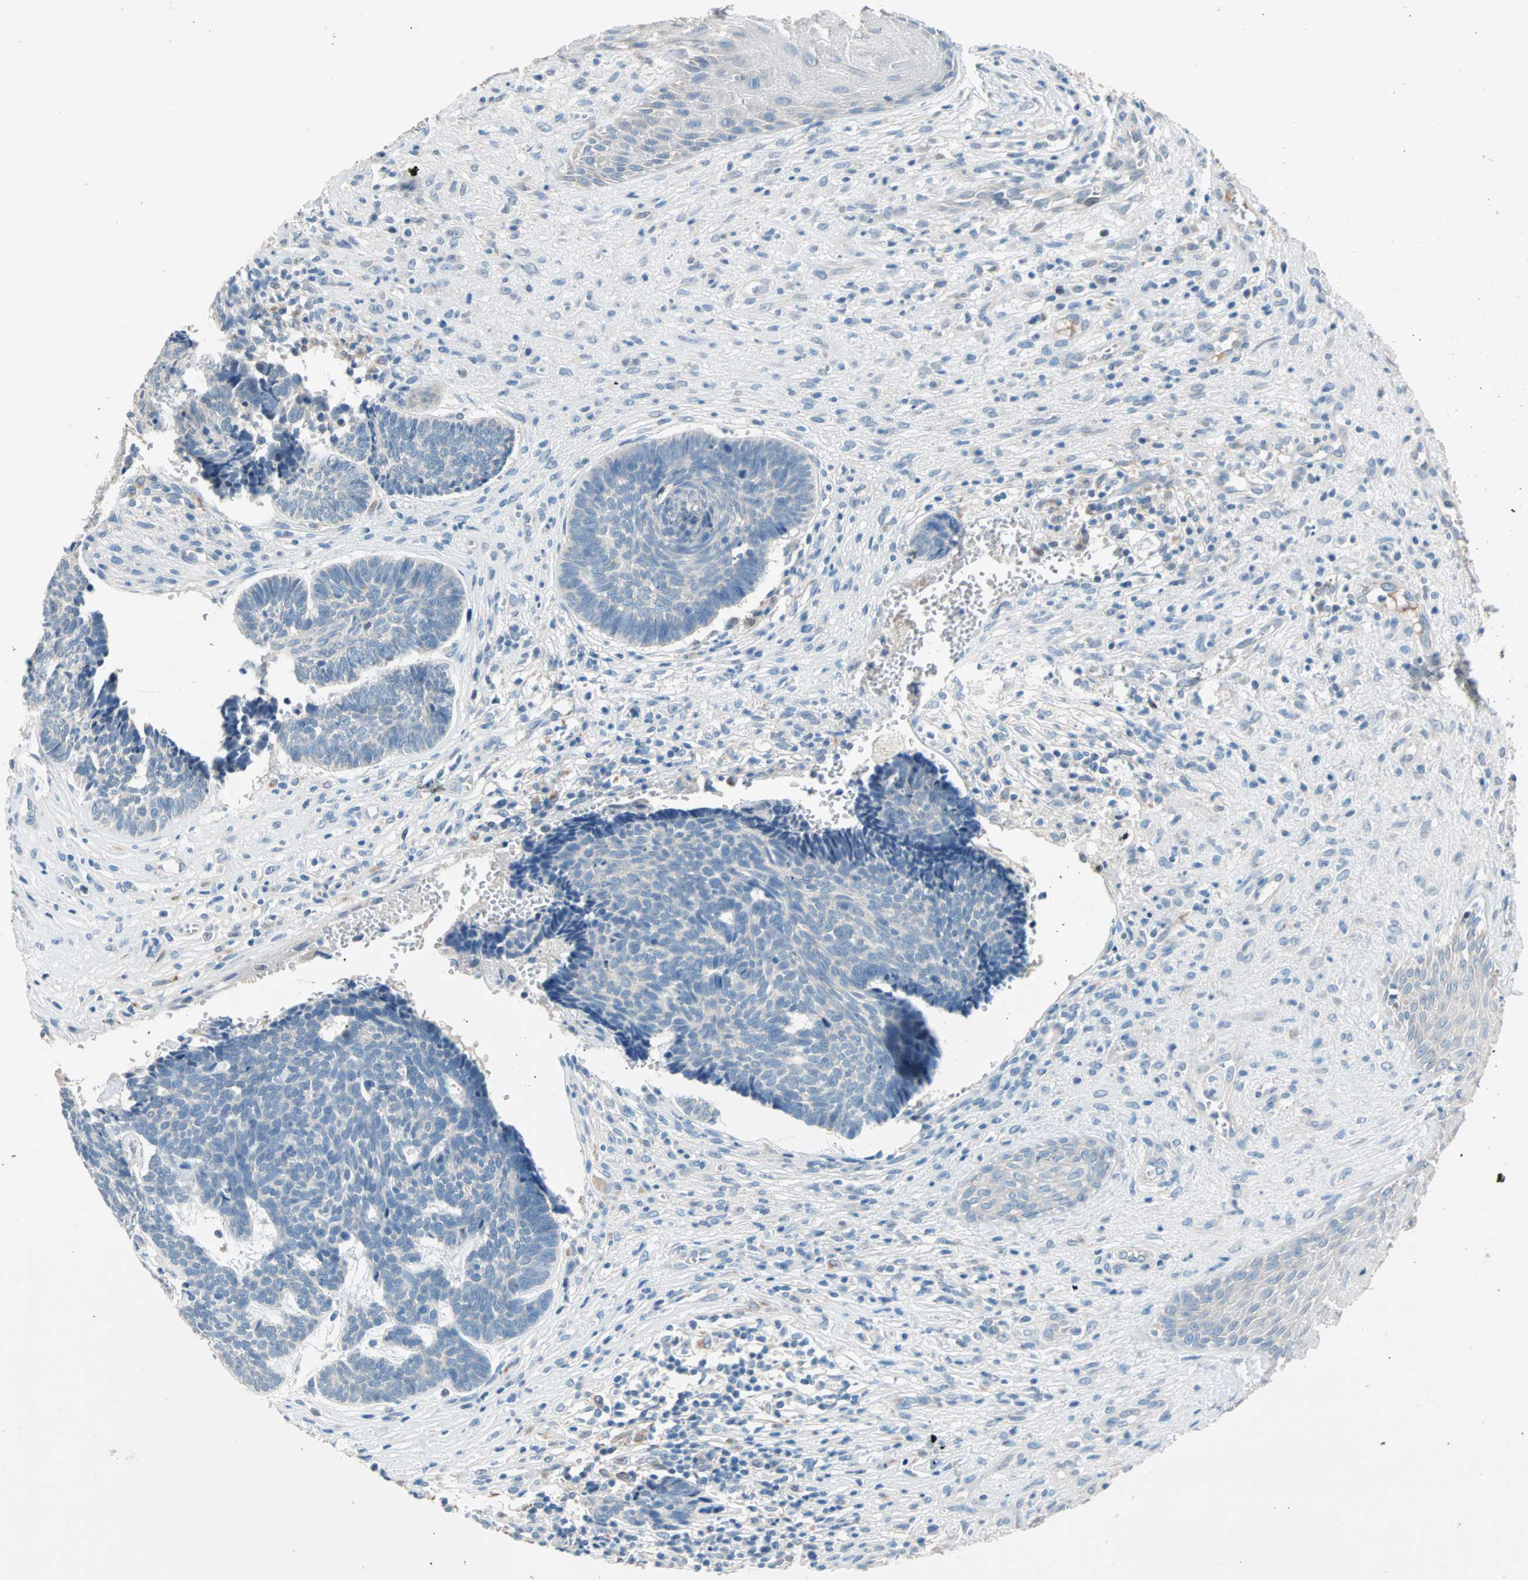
{"staining": {"intensity": "negative", "quantity": "none", "location": "none"}, "tissue": "skin cancer", "cell_type": "Tumor cells", "image_type": "cancer", "snomed": [{"axis": "morphology", "description": "Basal cell carcinoma"}, {"axis": "topography", "description": "Skin"}], "caption": "Immunohistochemical staining of human skin cancer (basal cell carcinoma) shows no significant expression in tumor cells. Nuclei are stained in blue.", "gene": "TMEM163", "patient": {"sex": "male", "age": 84}}